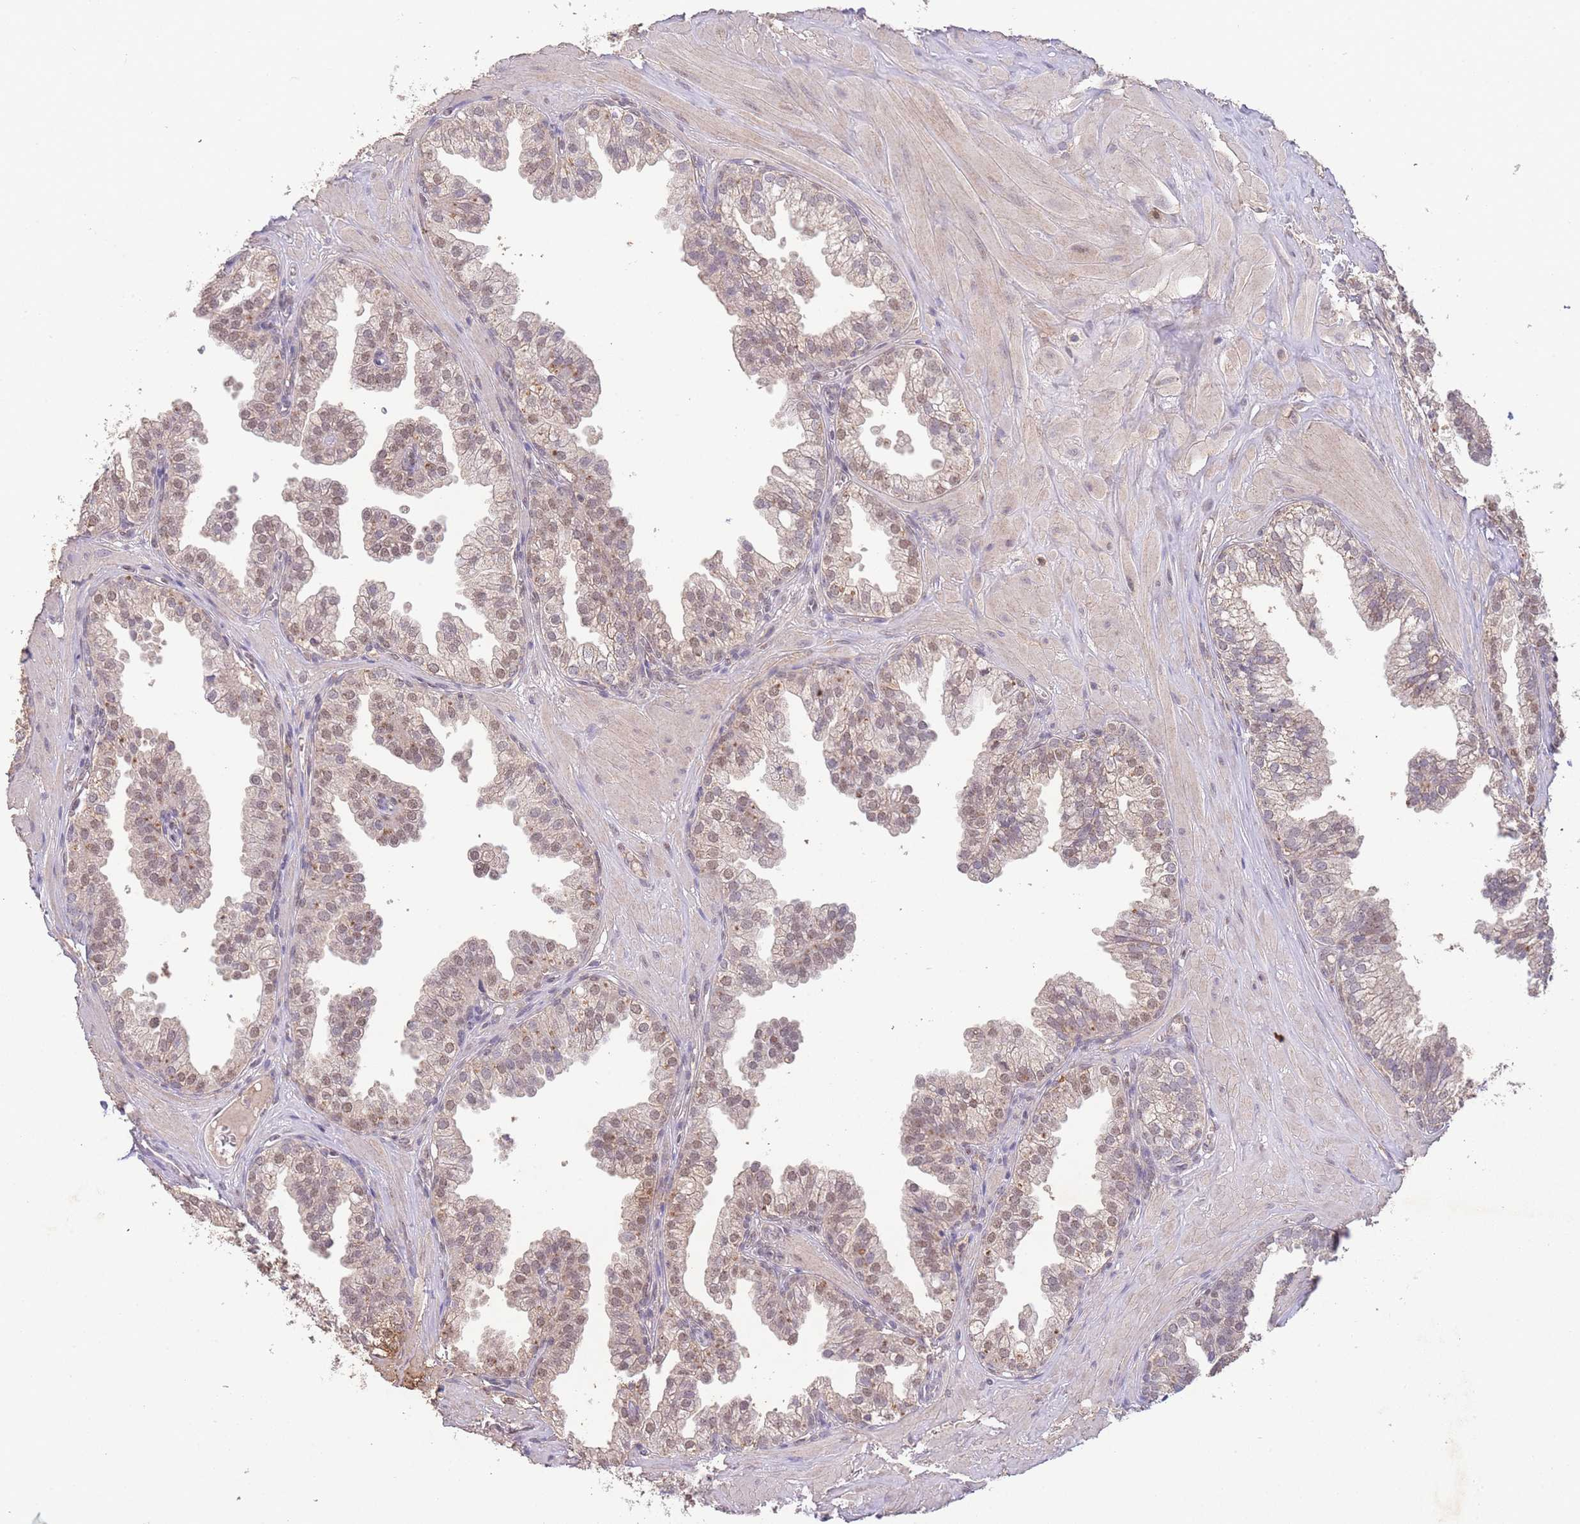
{"staining": {"intensity": "weak", "quantity": "25%-75%", "location": "nuclear"}, "tissue": "prostate", "cell_type": "Glandular cells", "image_type": "normal", "snomed": [{"axis": "morphology", "description": "Normal tissue, NOS"}, {"axis": "topography", "description": "Prostate"}, {"axis": "topography", "description": "Peripheral nerve tissue"}], "caption": "High-power microscopy captured an IHC micrograph of normal prostate, revealing weak nuclear positivity in approximately 25%-75% of glandular cells. (Stains: DAB in brown, nuclei in blue, Microscopy: brightfield microscopy at high magnification).", "gene": "RNF144B", "patient": {"sex": "male", "age": 55}}